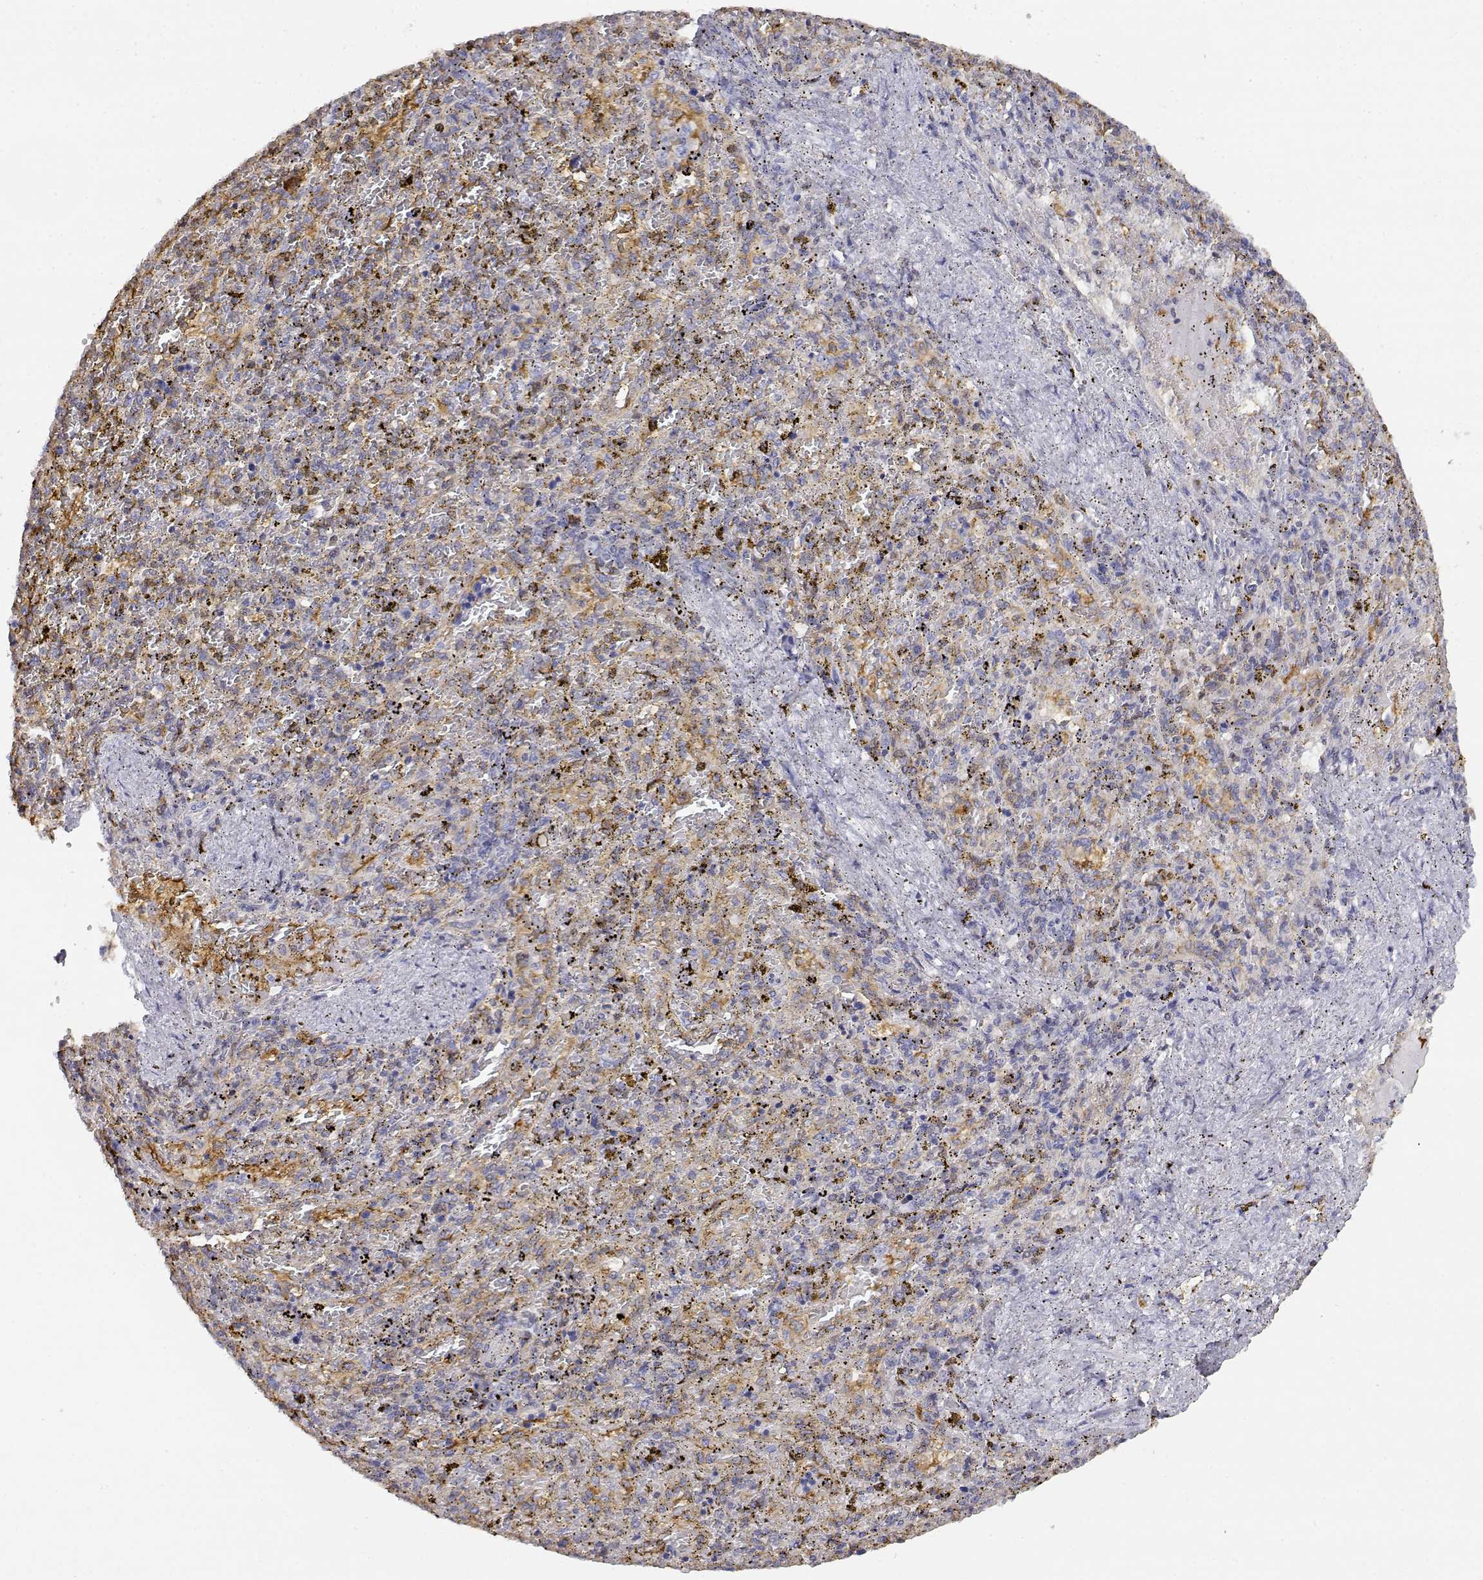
{"staining": {"intensity": "weak", "quantity": "<25%", "location": "cytoplasmic/membranous"}, "tissue": "spleen", "cell_type": "Cells in red pulp", "image_type": "normal", "snomed": [{"axis": "morphology", "description": "Normal tissue, NOS"}, {"axis": "topography", "description": "Spleen"}], "caption": "This is a photomicrograph of immunohistochemistry staining of unremarkable spleen, which shows no expression in cells in red pulp.", "gene": "ADA", "patient": {"sex": "female", "age": 50}}